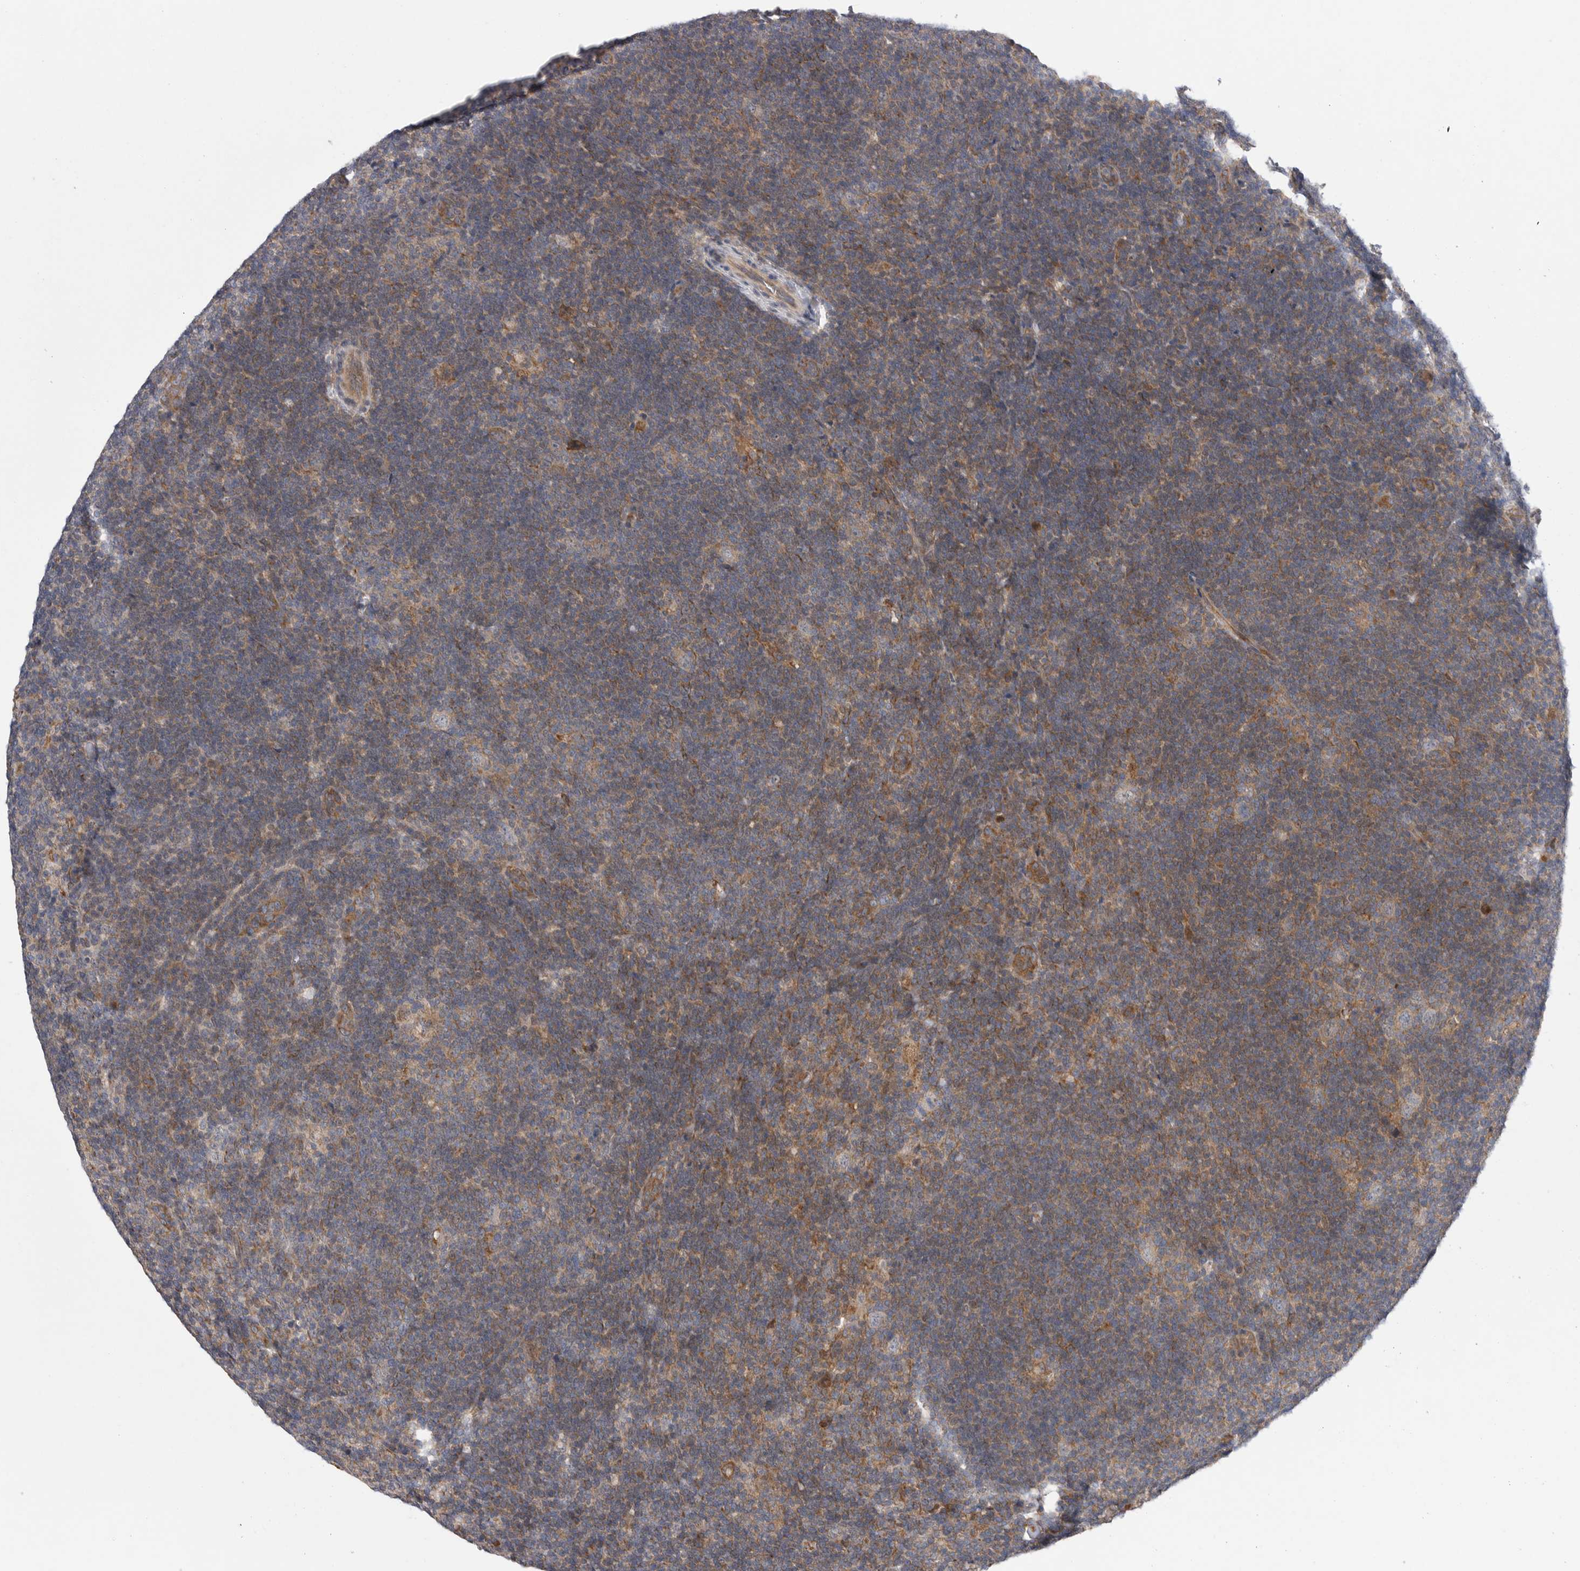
{"staining": {"intensity": "moderate", "quantity": "<25%", "location": "cytoplasmic/membranous"}, "tissue": "lymphoma", "cell_type": "Tumor cells", "image_type": "cancer", "snomed": [{"axis": "morphology", "description": "Hodgkin's disease, NOS"}, {"axis": "topography", "description": "Lymph node"}], "caption": "Tumor cells reveal low levels of moderate cytoplasmic/membranous staining in approximately <25% of cells in Hodgkin's disease.", "gene": "FBXO43", "patient": {"sex": "female", "age": 57}}